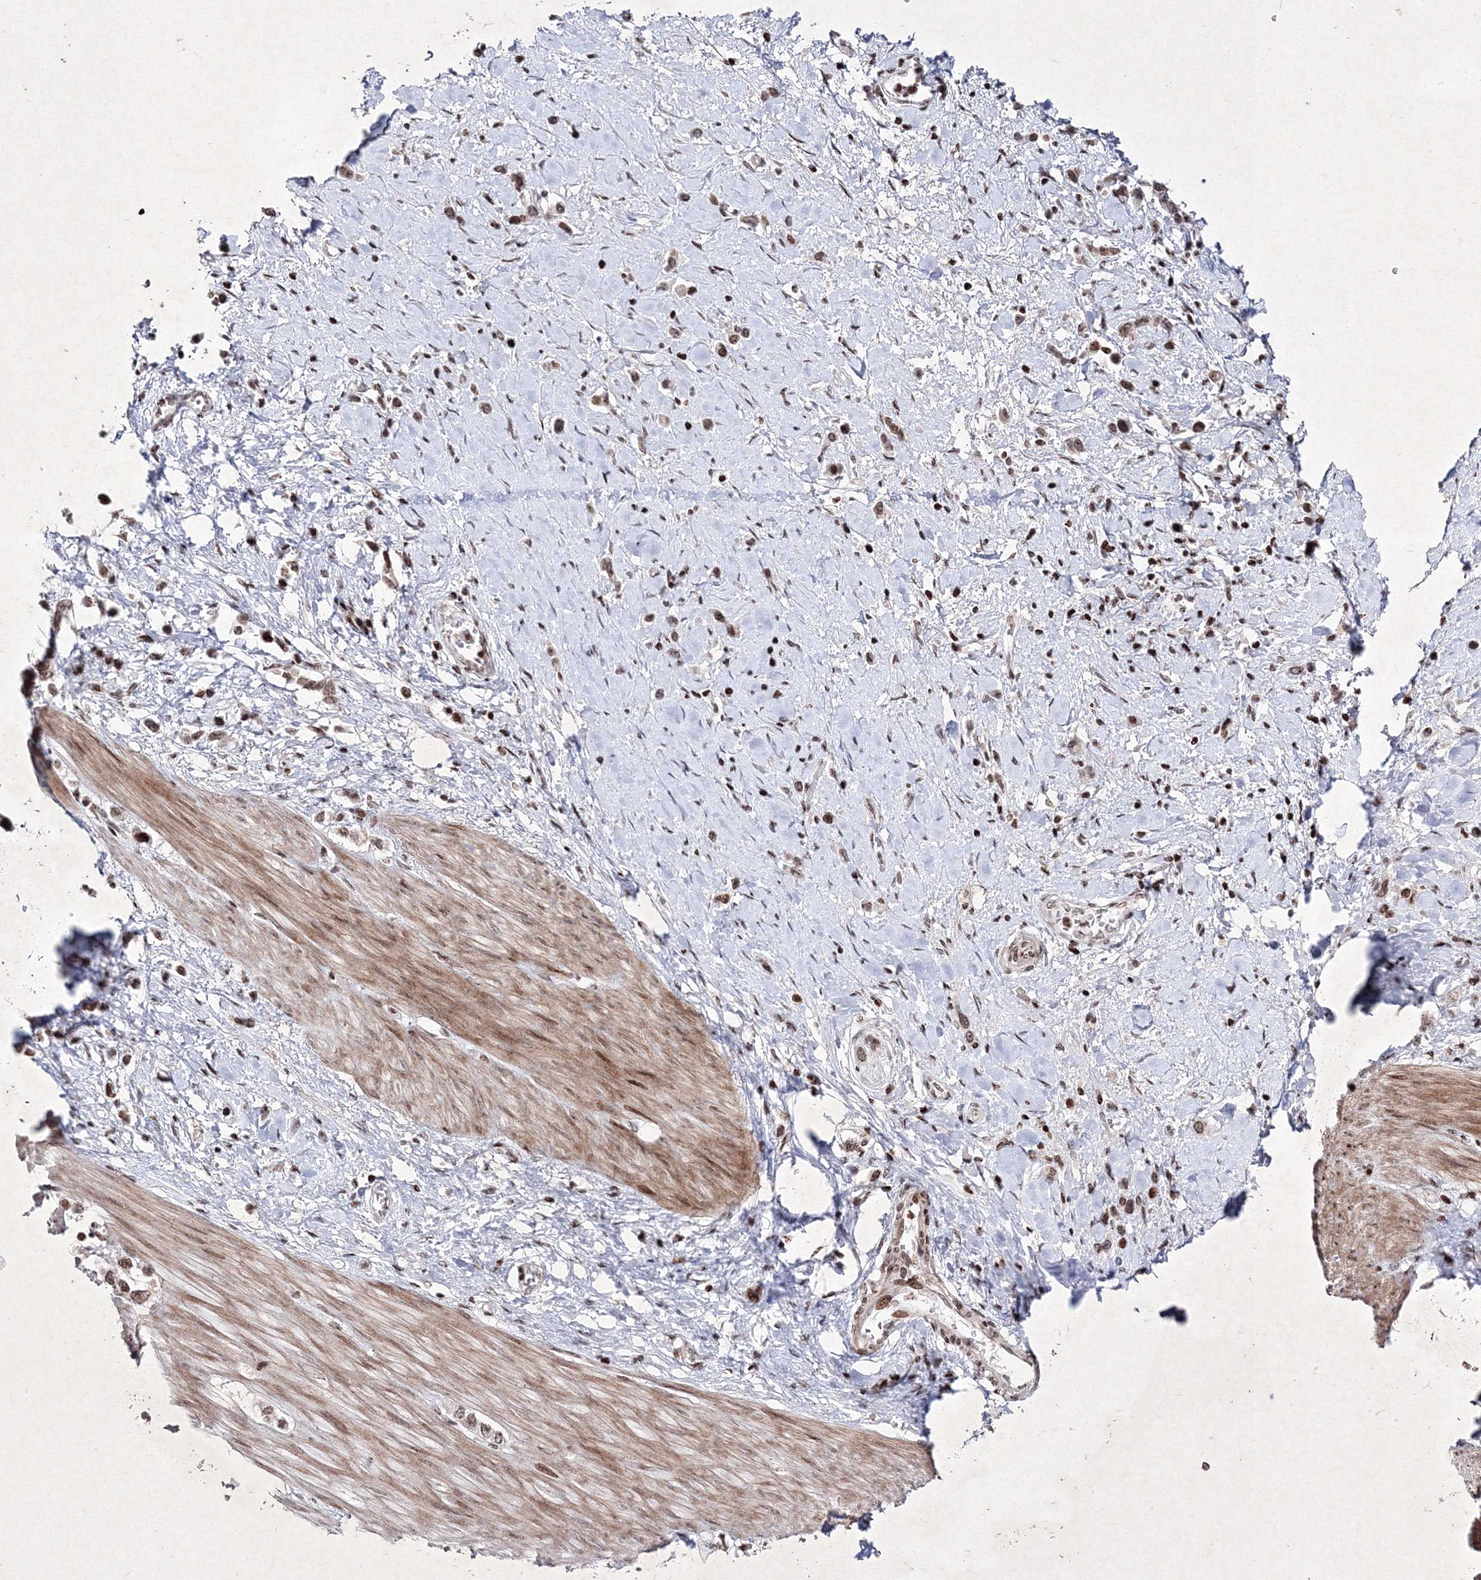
{"staining": {"intensity": "weak", "quantity": ">75%", "location": "nuclear"}, "tissue": "stomach cancer", "cell_type": "Tumor cells", "image_type": "cancer", "snomed": [{"axis": "morphology", "description": "Adenocarcinoma, NOS"}, {"axis": "topography", "description": "Stomach"}], "caption": "Immunohistochemical staining of human stomach cancer (adenocarcinoma) demonstrates weak nuclear protein staining in approximately >75% of tumor cells.", "gene": "SMIM29", "patient": {"sex": "female", "age": 65}}